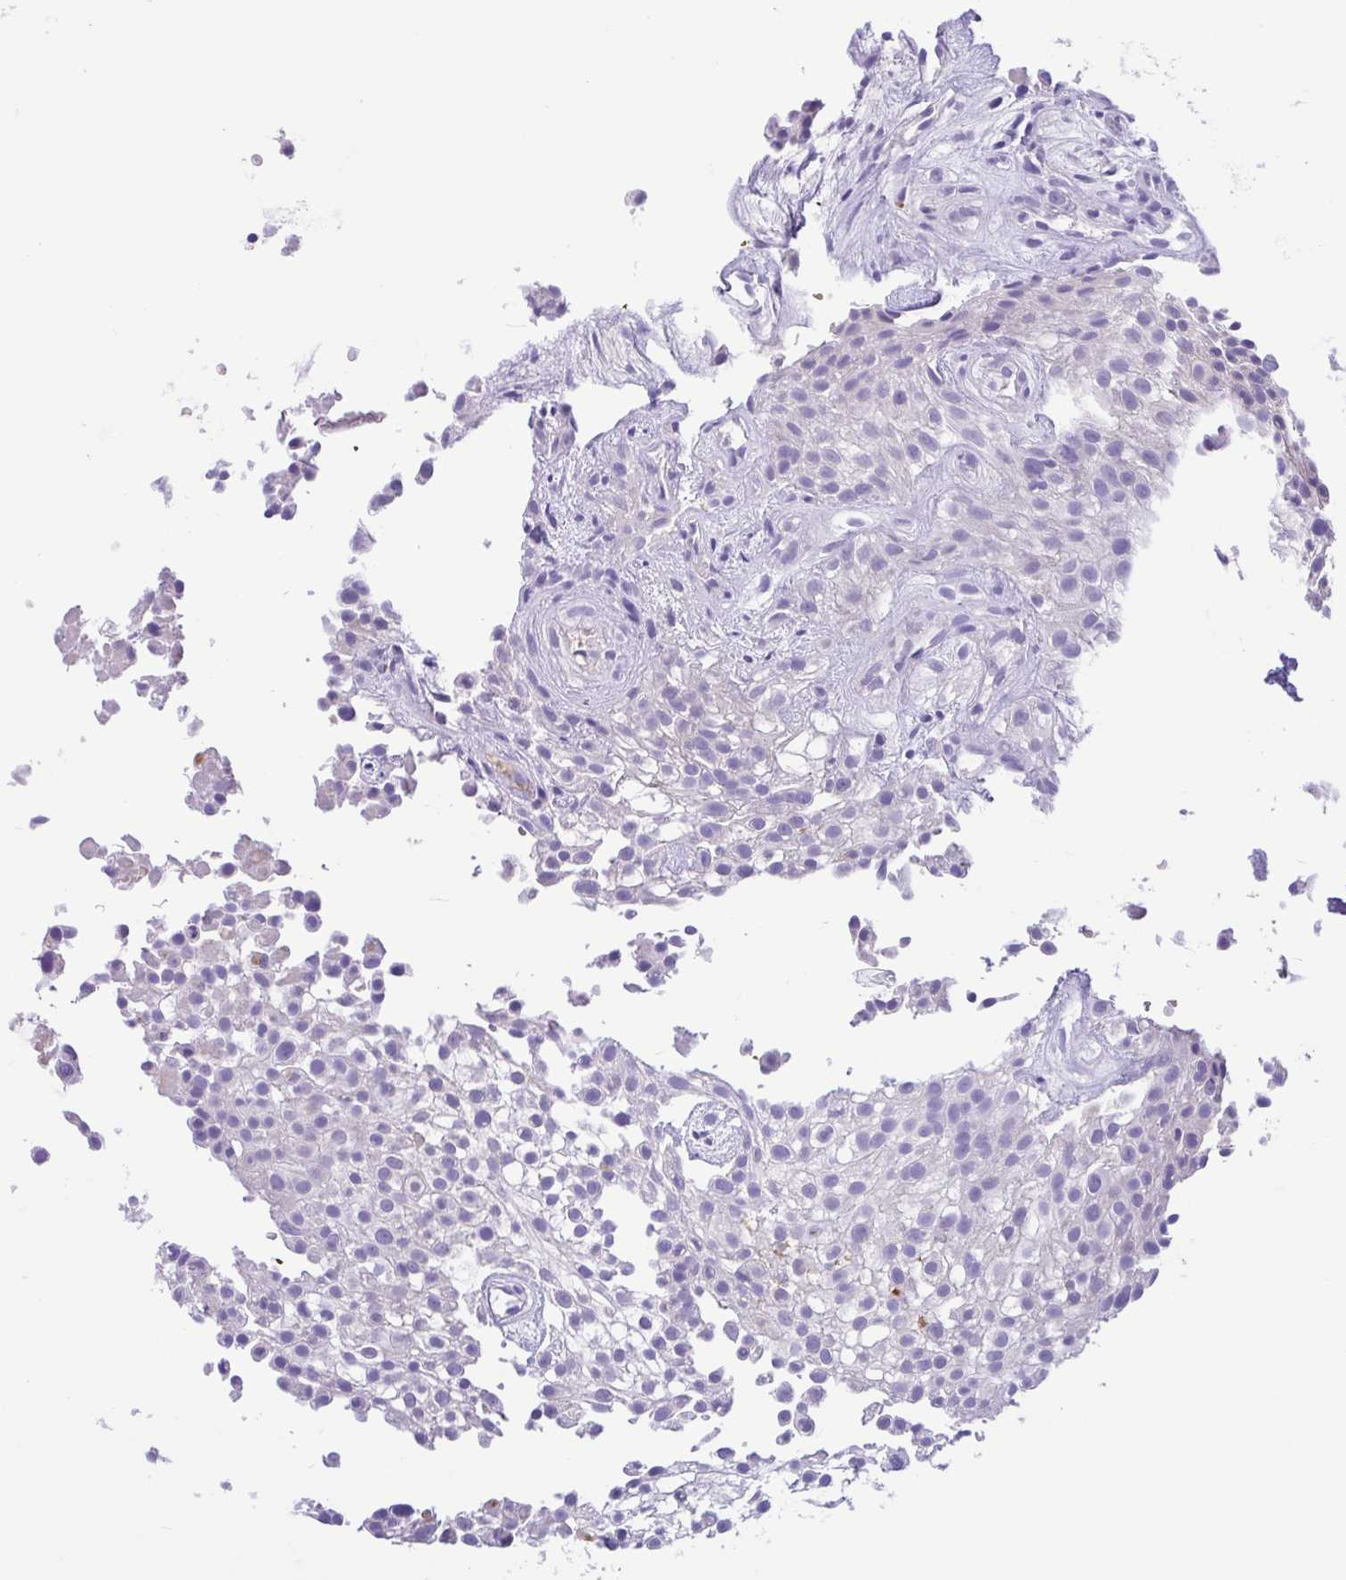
{"staining": {"intensity": "negative", "quantity": "none", "location": "none"}, "tissue": "urothelial cancer", "cell_type": "Tumor cells", "image_type": "cancer", "snomed": [{"axis": "morphology", "description": "Urothelial carcinoma, High grade"}, {"axis": "topography", "description": "Urinary bladder"}], "caption": "Human urothelial carcinoma (high-grade) stained for a protein using IHC demonstrates no staining in tumor cells.", "gene": "TMEM79", "patient": {"sex": "male", "age": 56}}